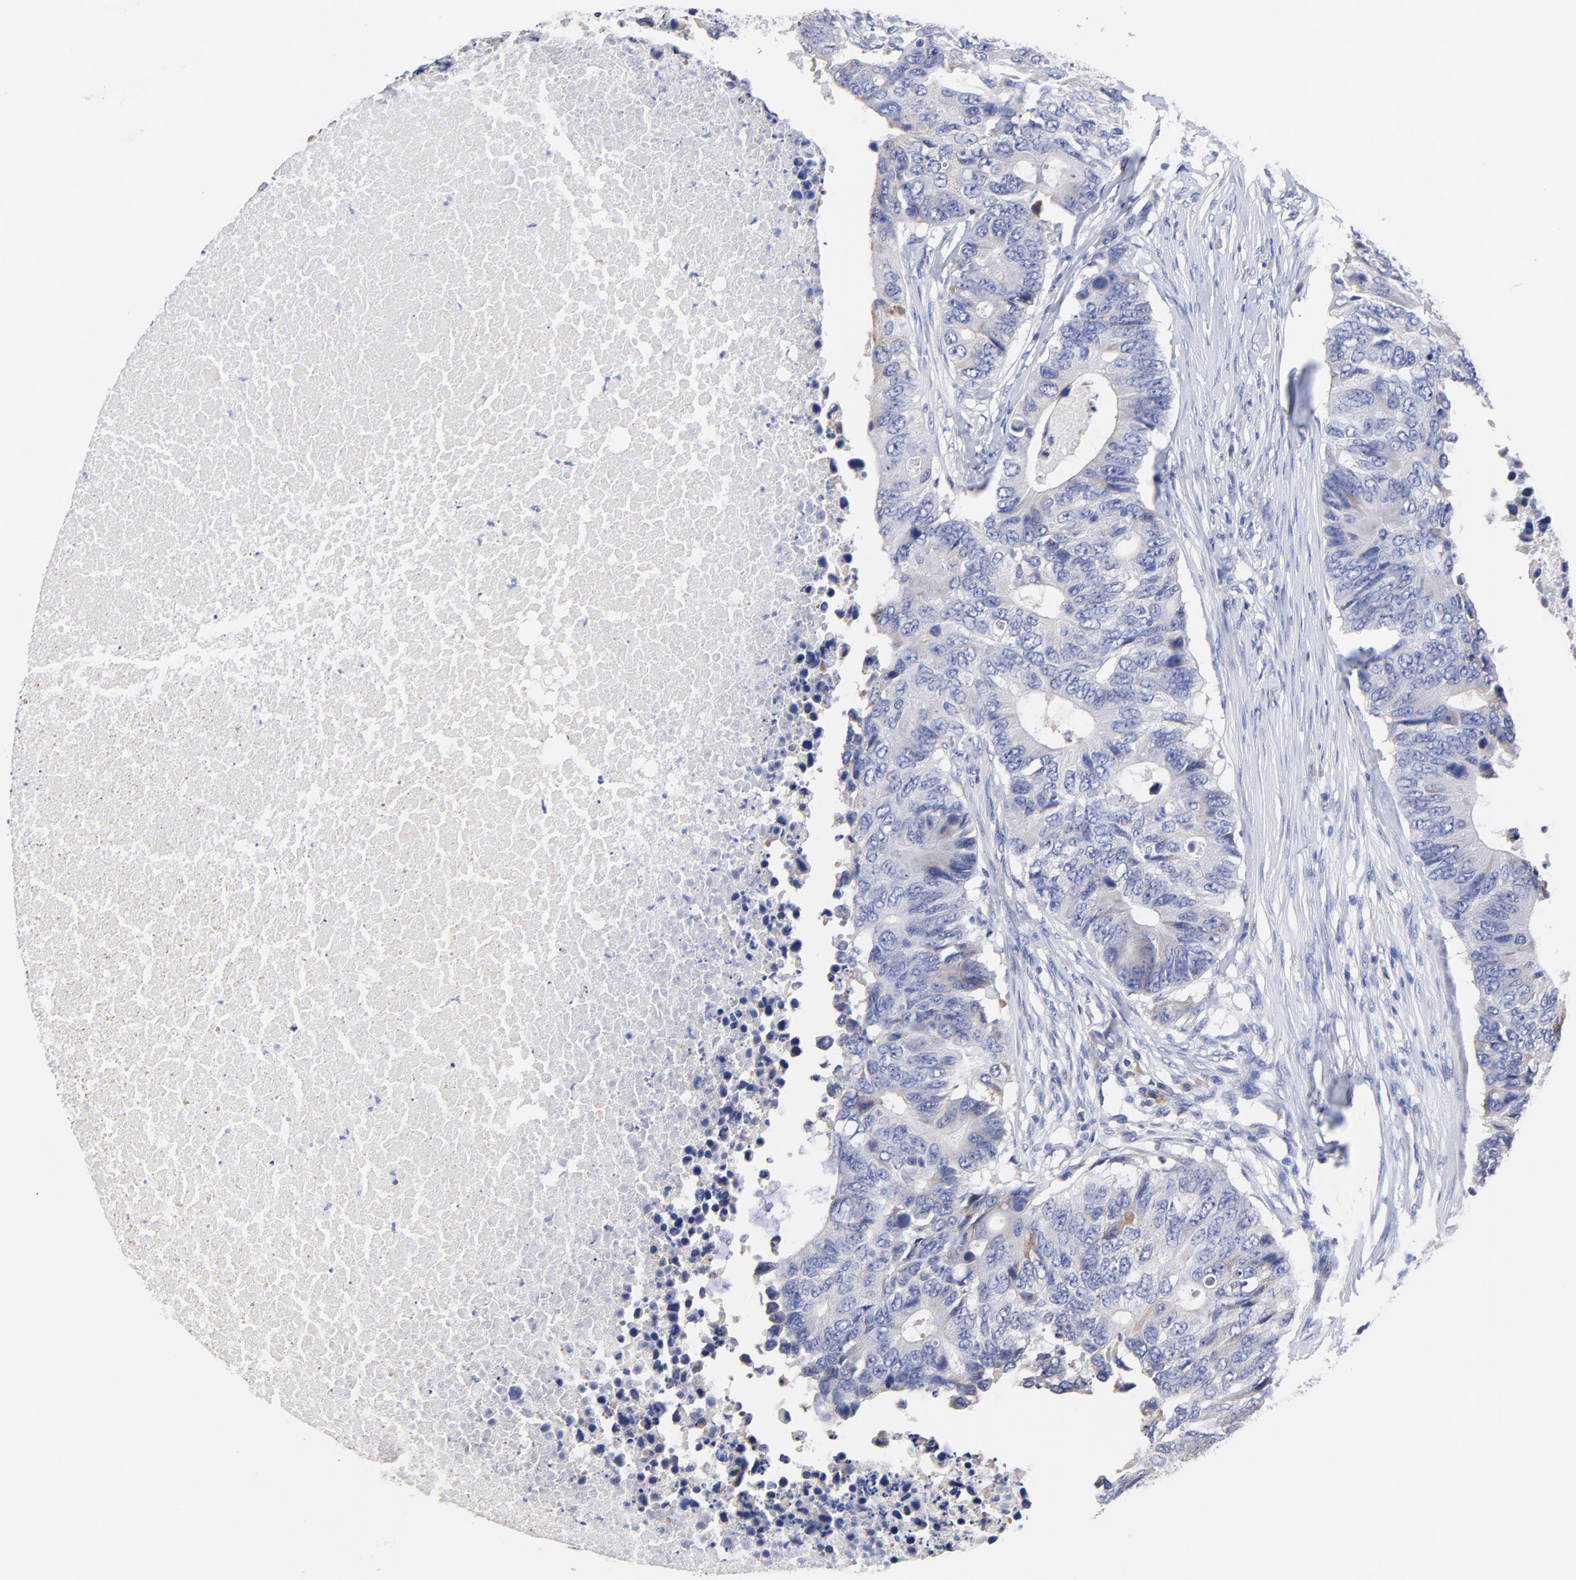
{"staining": {"intensity": "weak", "quantity": "25%-75%", "location": "cytoplasmic/membranous"}, "tissue": "colorectal cancer", "cell_type": "Tumor cells", "image_type": "cancer", "snomed": [{"axis": "morphology", "description": "Adenocarcinoma, NOS"}, {"axis": "topography", "description": "Colon"}], "caption": "Adenocarcinoma (colorectal) stained with IHC exhibits weak cytoplasmic/membranous positivity in approximately 25%-75% of tumor cells.", "gene": "LAX1", "patient": {"sex": "male", "age": 71}}